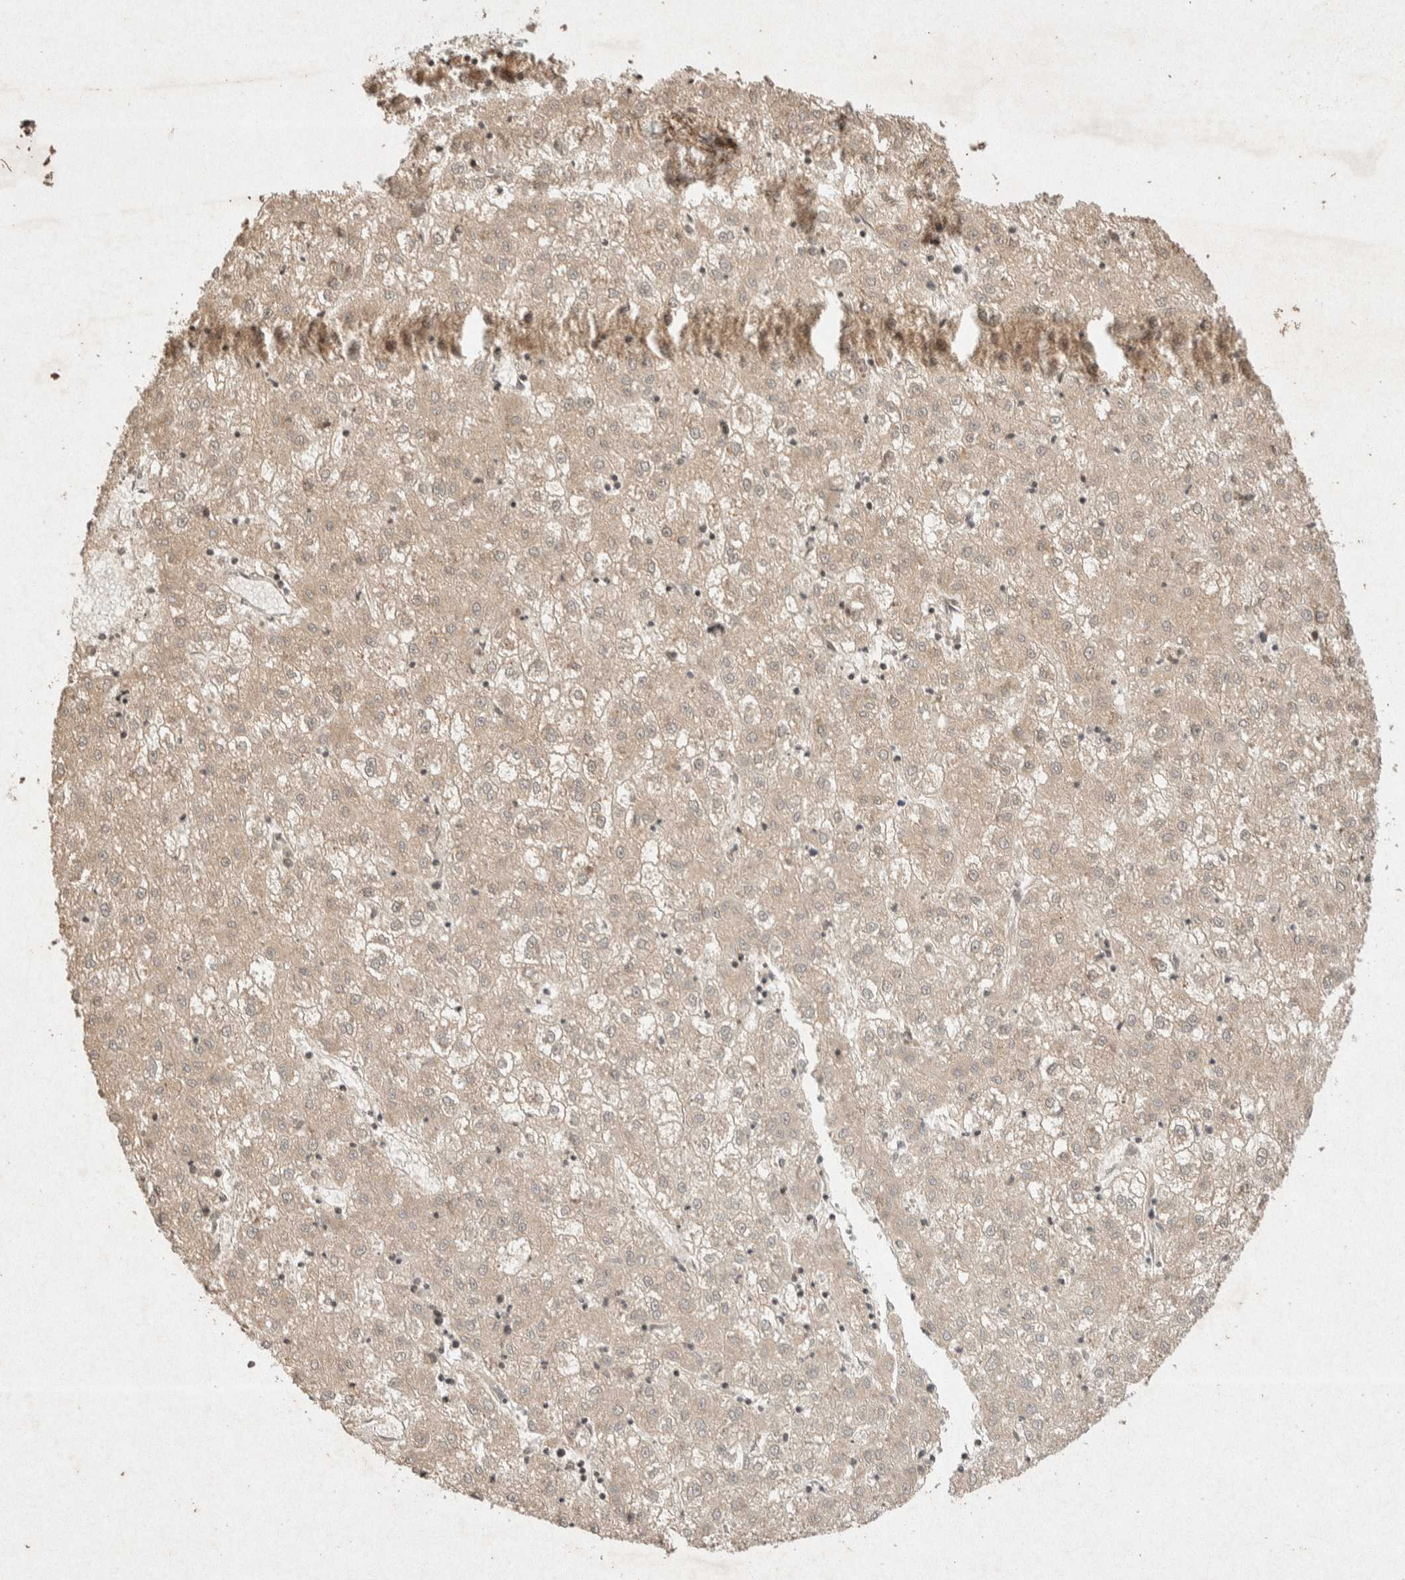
{"staining": {"intensity": "weak", "quantity": "25%-75%", "location": "cytoplasmic/membranous"}, "tissue": "liver cancer", "cell_type": "Tumor cells", "image_type": "cancer", "snomed": [{"axis": "morphology", "description": "Carcinoma, Hepatocellular, NOS"}, {"axis": "topography", "description": "Liver"}], "caption": "Immunohistochemical staining of liver cancer (hepatocellular carcinoma) demonstrates weak cytoplasmic/membranous protein expression in approximately 25%-75% of tumor cells. Immunohistochemistry (ihc) stains the protein in brown and the nuclei are stained blue.", "gene": "THRA", "patient": {"sex": "male", "age": 72}}